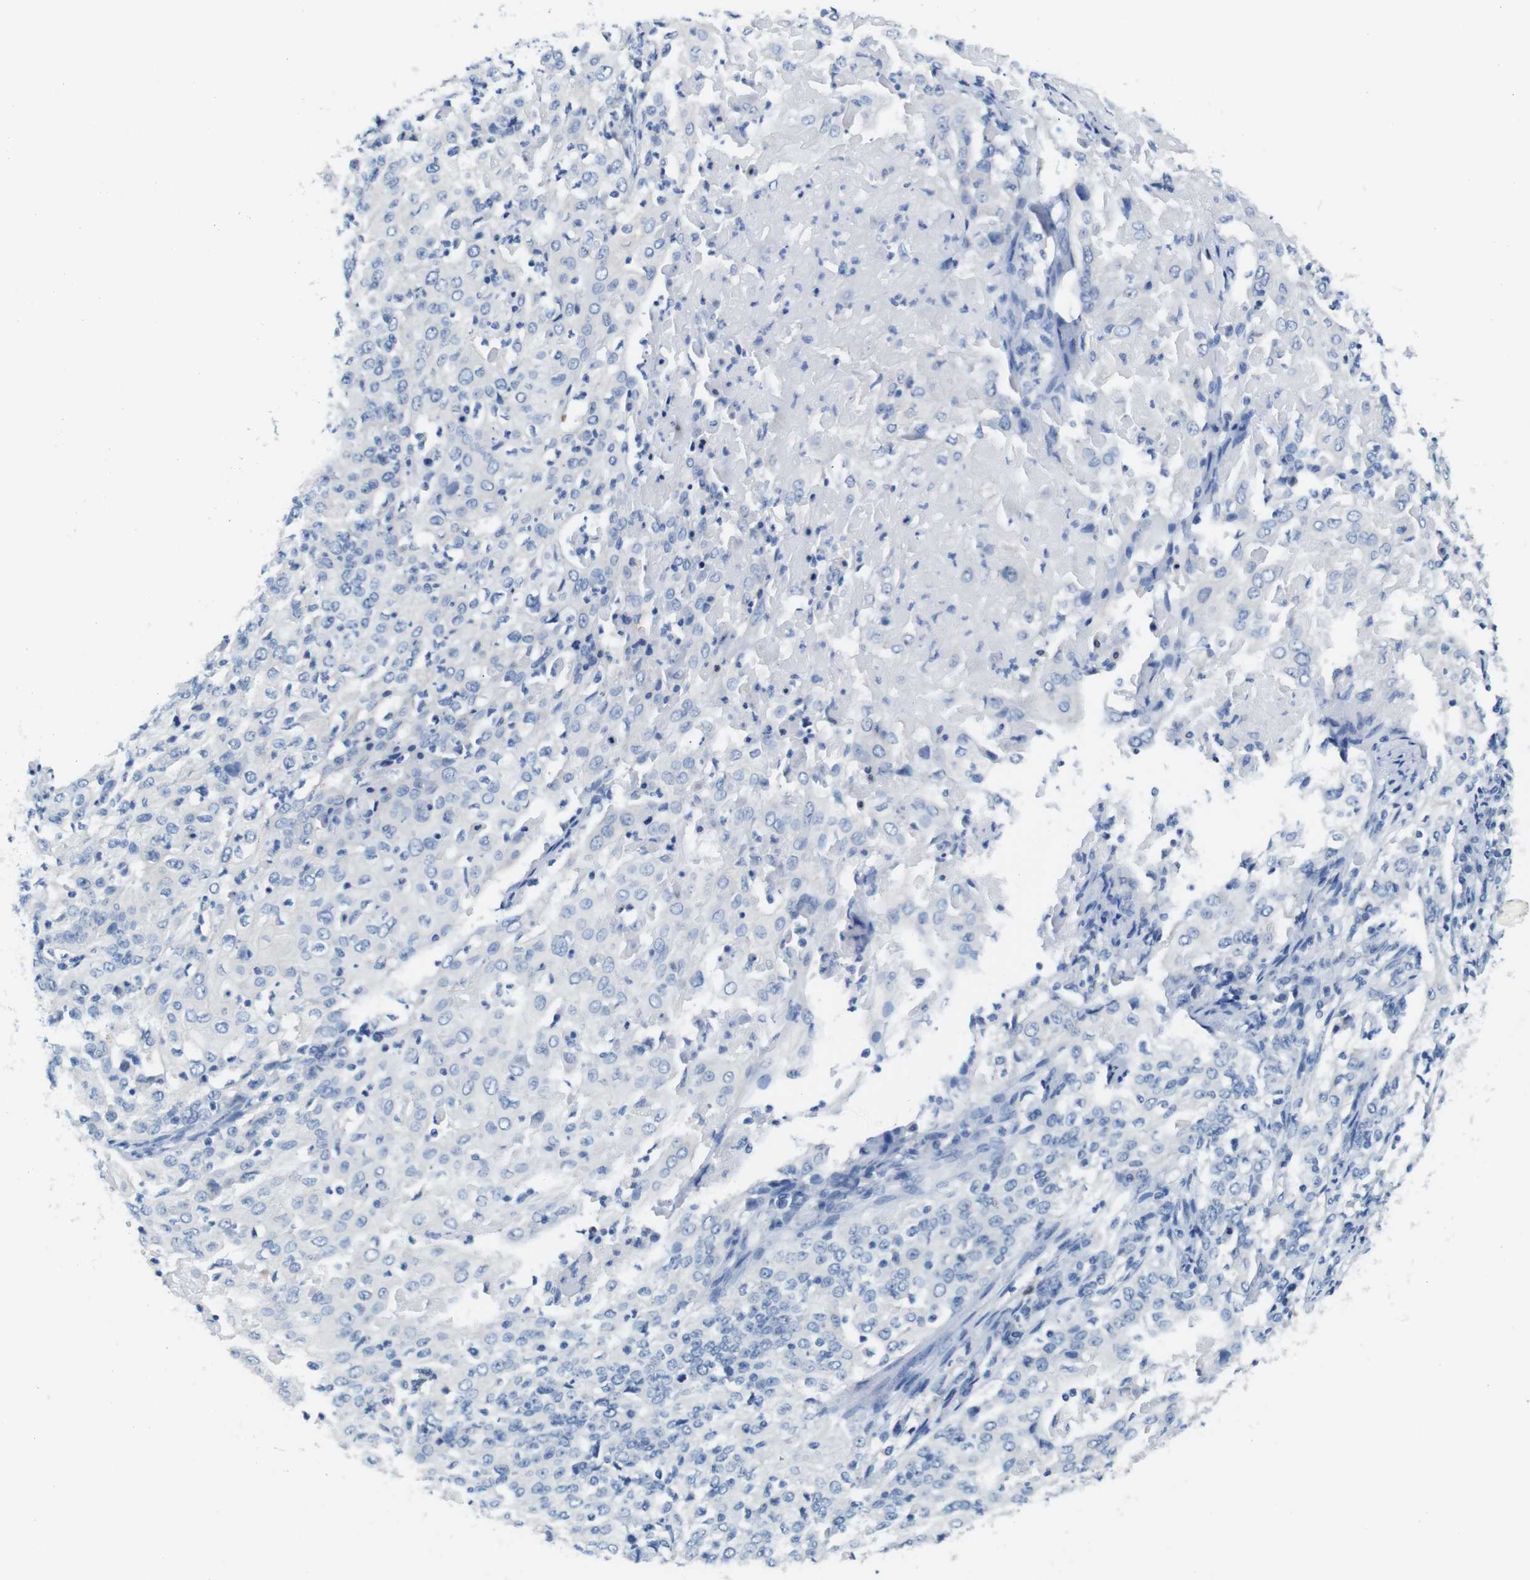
{"staining": {"intensity": "negative", "quantity": "none", "location": "none"}, "tissue": "cervical cancer", "cell_type": "Tumor cells", "image_type": "cancer", "snomed": [{"axis": "morphology", "description": "Squamous cell carcinoma, NOS"}, {"axis": "topography", "description": "Cervix"}], "caption": "Immunohistochemical staining of cervical cancer (squamous cell carcinoma) exhibits no significant staining in tumor cells.", "gene": "C1orf210", "patient": {"sex": "female", "age": 39}}